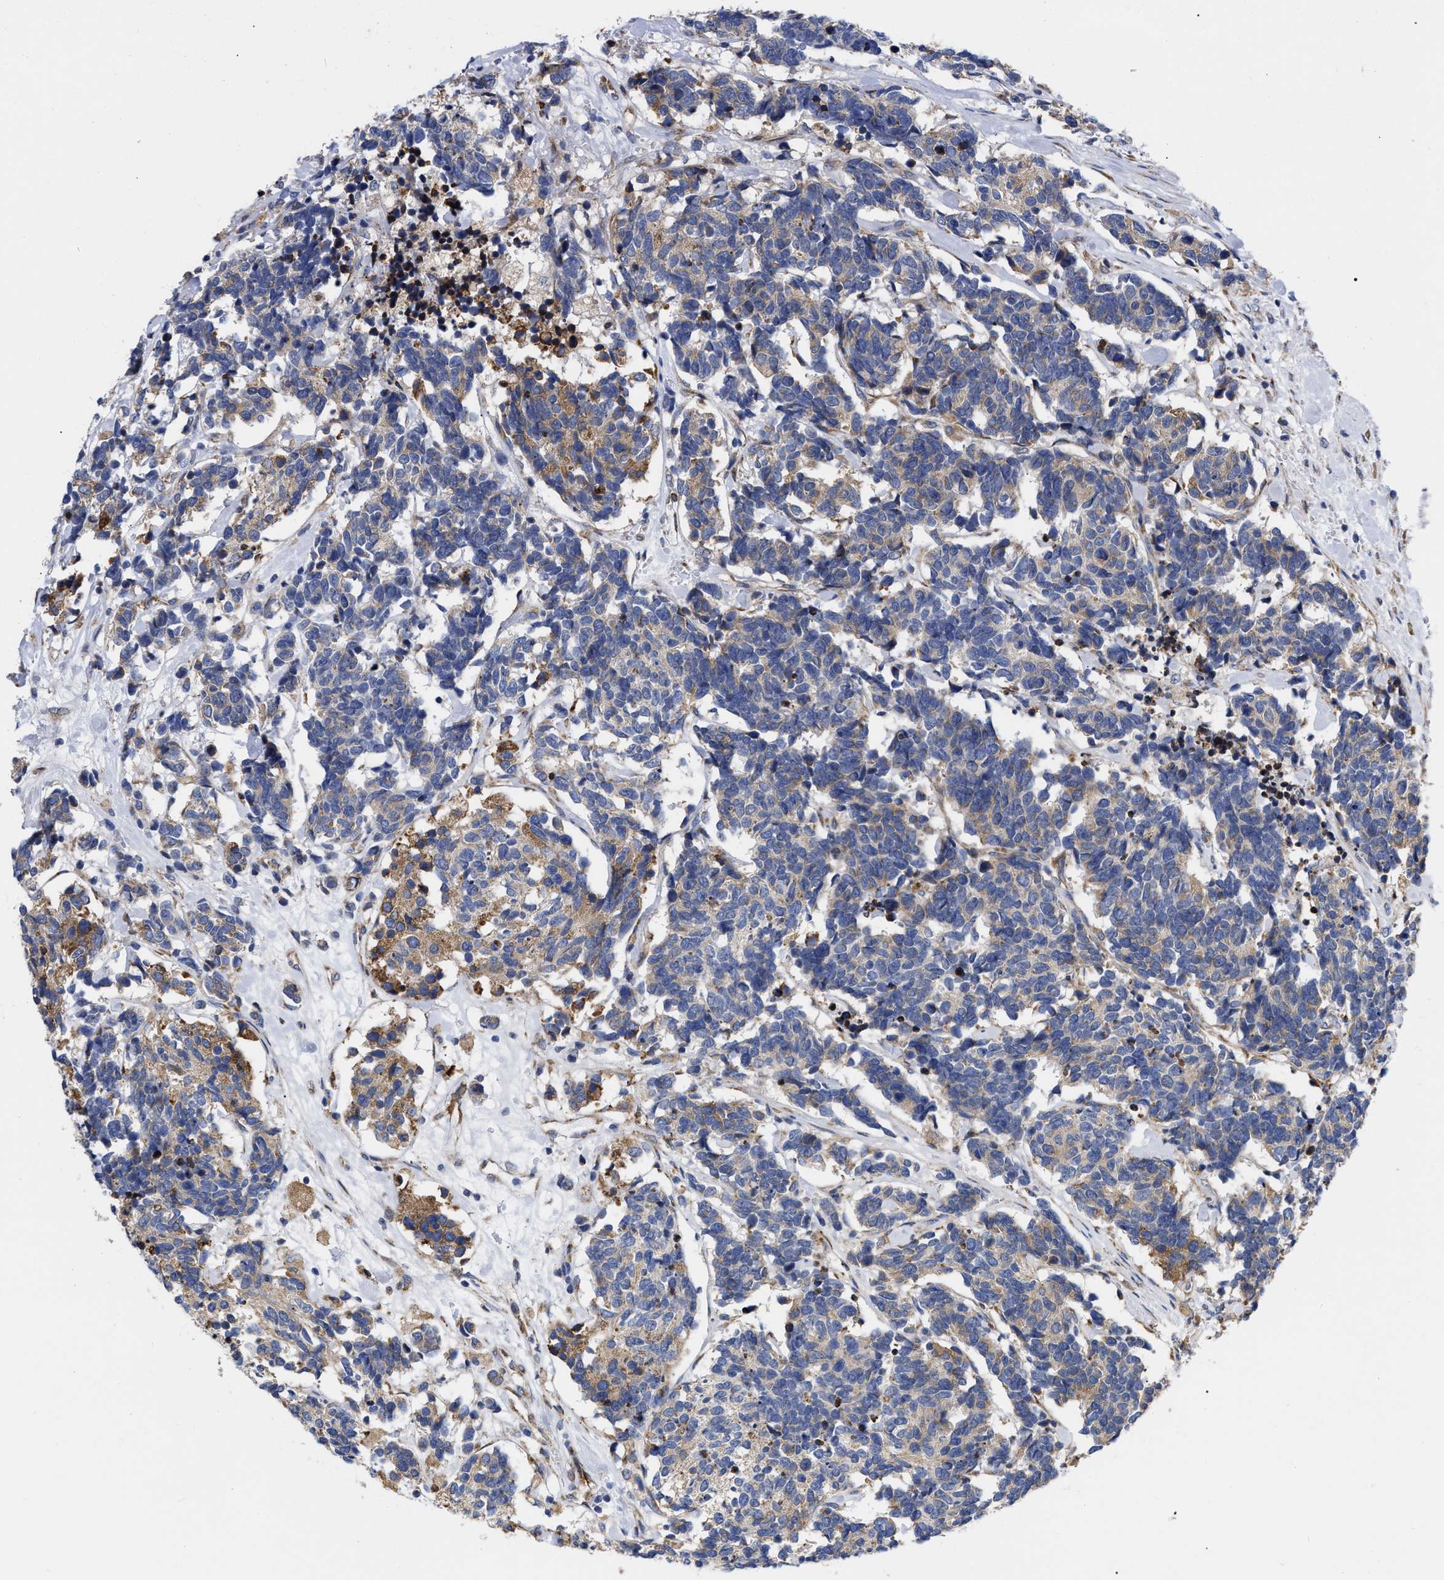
{"staining": {"intensity": "weak", "quantity": ">75%", "location": "cytoplasmic/membranous"}, "tissue": "carcinoid", "cell_type": "Tumor cells", "image_type": "cancer", "snomed": [{"axis": "morphology", "description": "Carcinoma, NOS"}, {"axis": "morphology", "description": "Carcinoid, malignant, NOS"}, {"axis": "topography", "description": "Urinary bladder"}], "caption": "High-magnification brightfield microscopy of carcinoid (malignant) stained with DAB (3,3'-diaminobenzidine) (brown) and counterstained with hematoxylin (blue). tumor cells exhibit weak cytoplasmic/membranous expression is appreciated in about>75% of cells.", "gene": "CFAP298", "patient": {"sex": "male", "age": 57}}